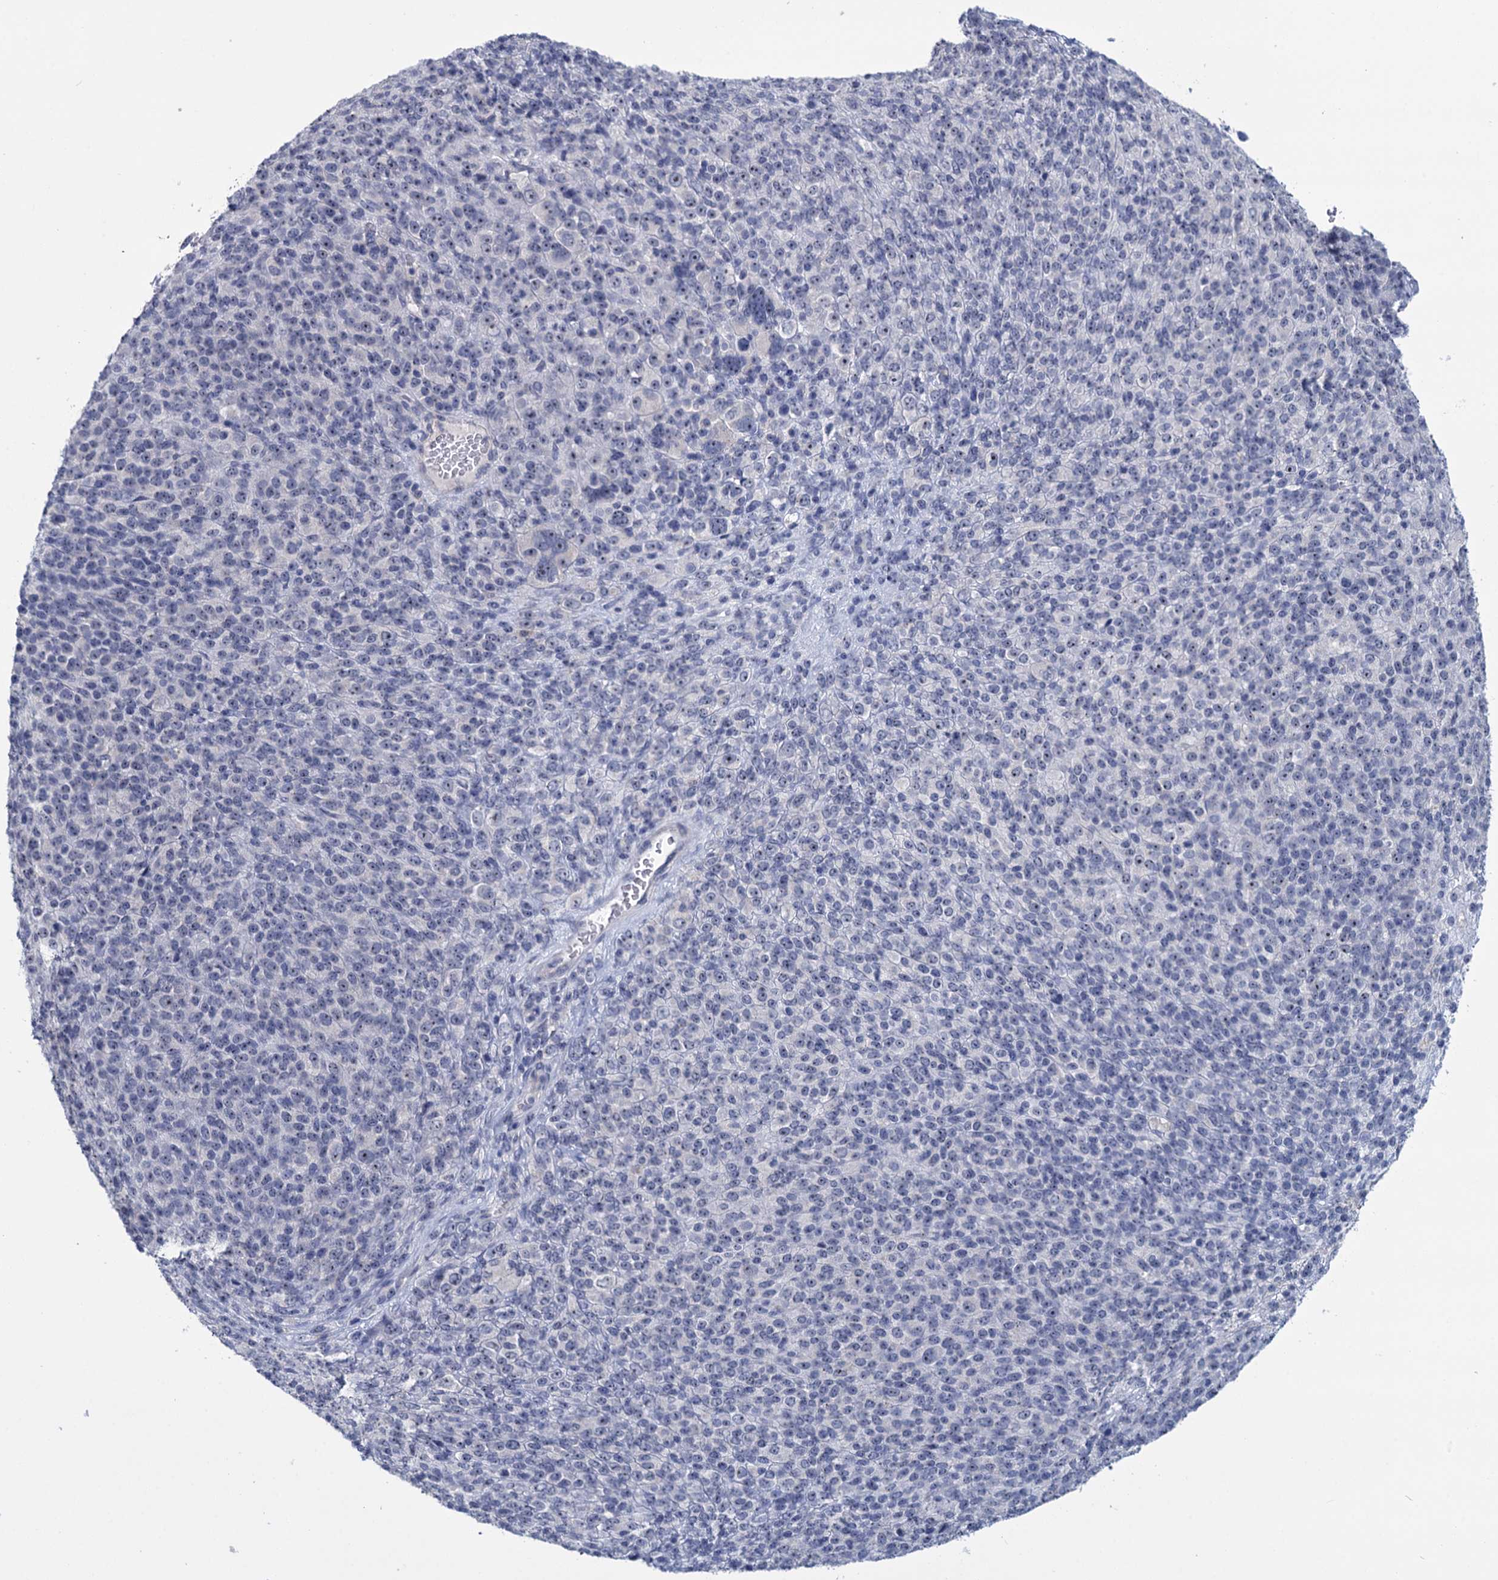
{"staining": {"intensity": "negative", "quantity": "none", "location": "none"}, "tissue": "melanoma", "cell_type": "Tumor cells", "image_type": "cancer", "snomed": [{"axis": "morphology", "description": "Malignant melanoma, Metastatic site"}, {"axis": "topography", "description": "Brain"}], "caption": "Immunohistochemistry (IHC) image of neoplastic tissue: melanoma stained with DAB reveals no significant protein staining in tumor cells.", "gene": "SFN", "patient": {"sex": "female", "age": 56}}